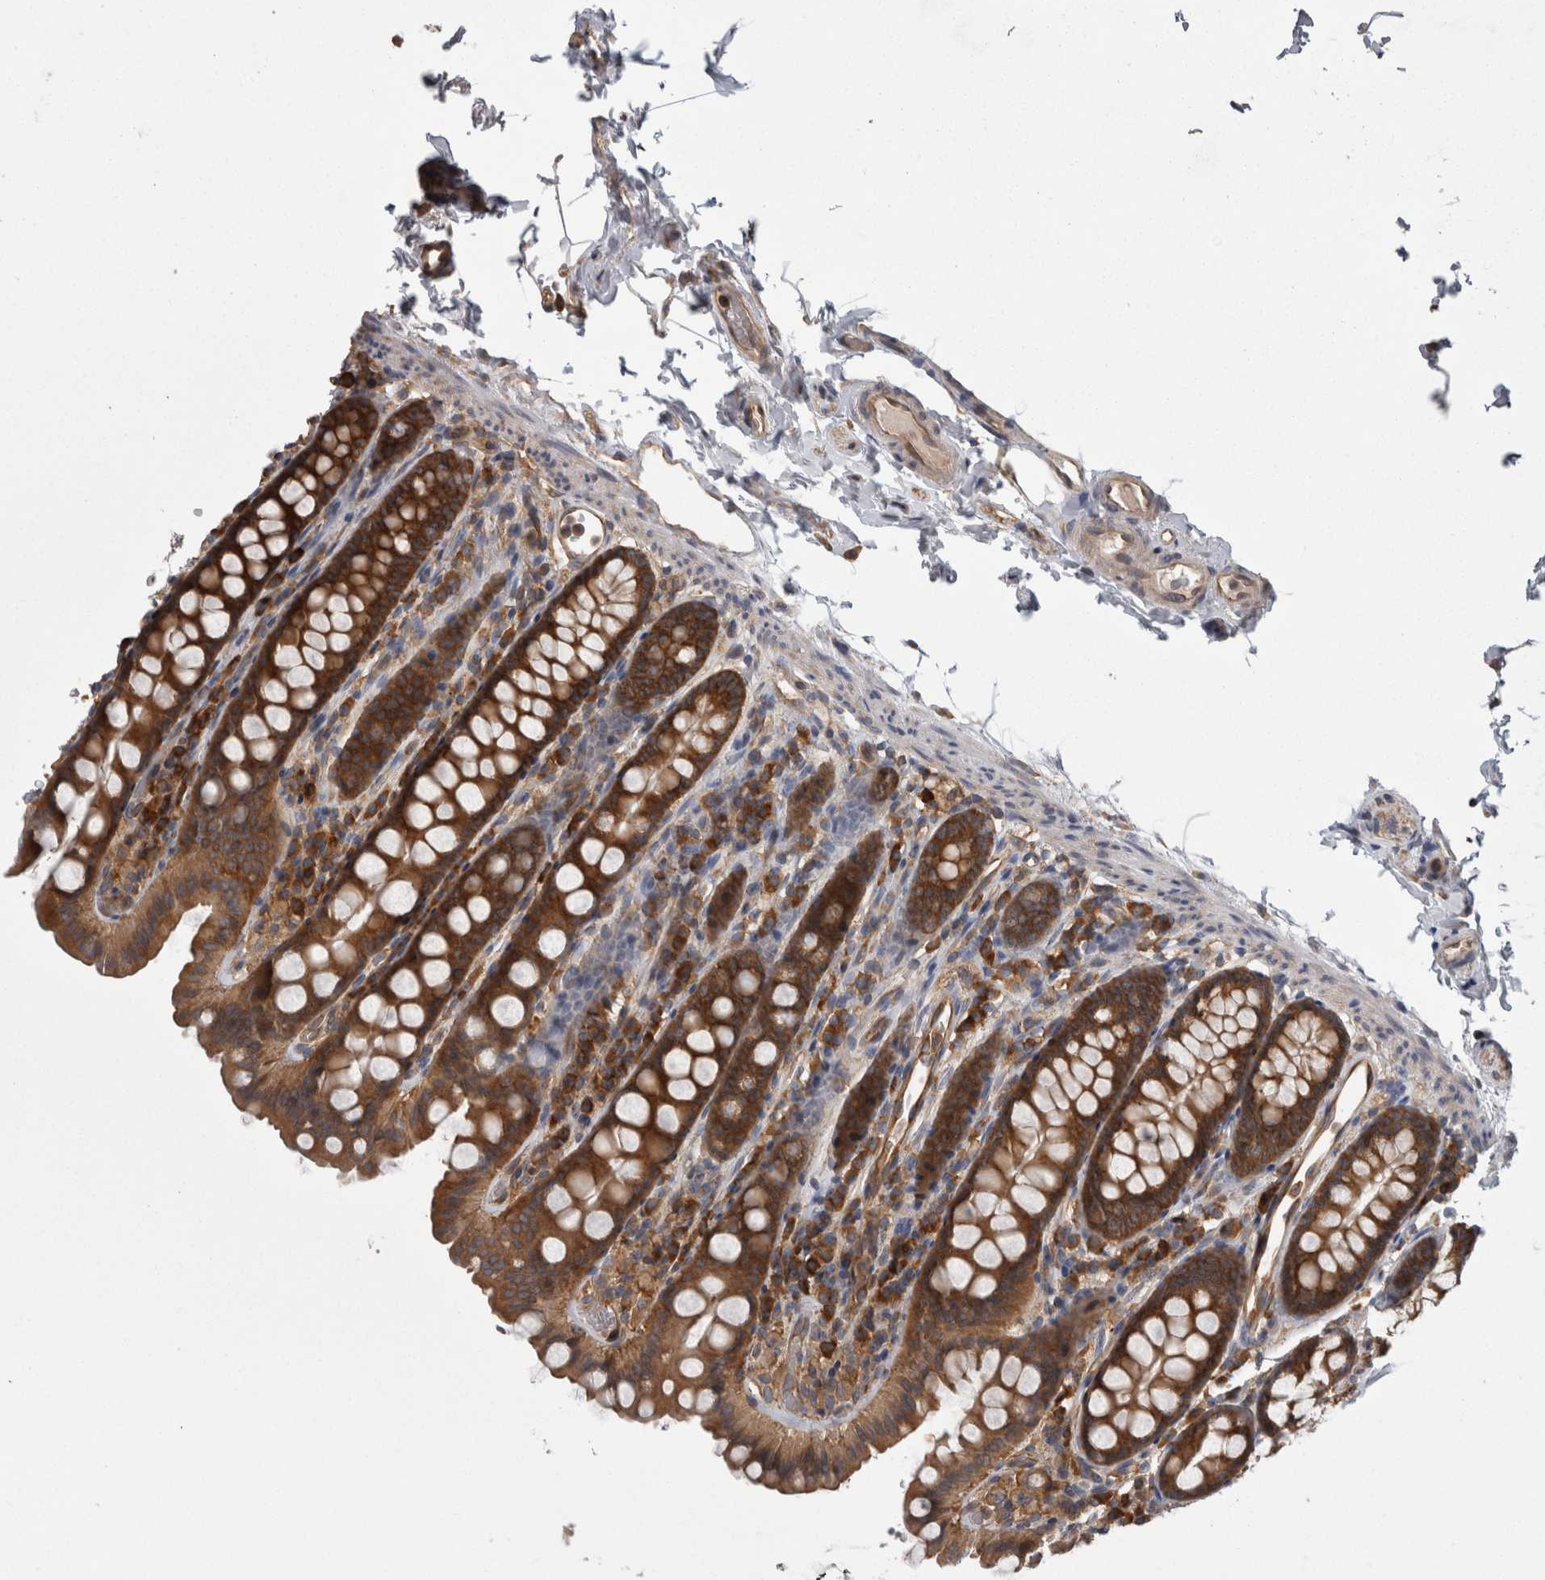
{"staining": {"intensity": "moderate", "quantity": ">75%", "location": "cytoplasmic/membranous"}, "tissue": "colon", "cell_type": "Endothelial cells", "image_type": "normal", "snomed": [{"axis": "morphology", "description": "Normal tissue, NOS"}, {"axis": "topography", "description": "Colon"}, {"axis": "topography", "description": "Peripheral nerve tissue"}], "caption": "Immunohistochemical staining of benign human colon exhibits medium levels of moderate cytoplasmic/membranous positivity in about >75% of endothelial cells. (brown staining indicates protein expression, while blue staining denotes nuclei).", "gene": "SMCR8", "patient": {"sex": "female", "age": 61}}